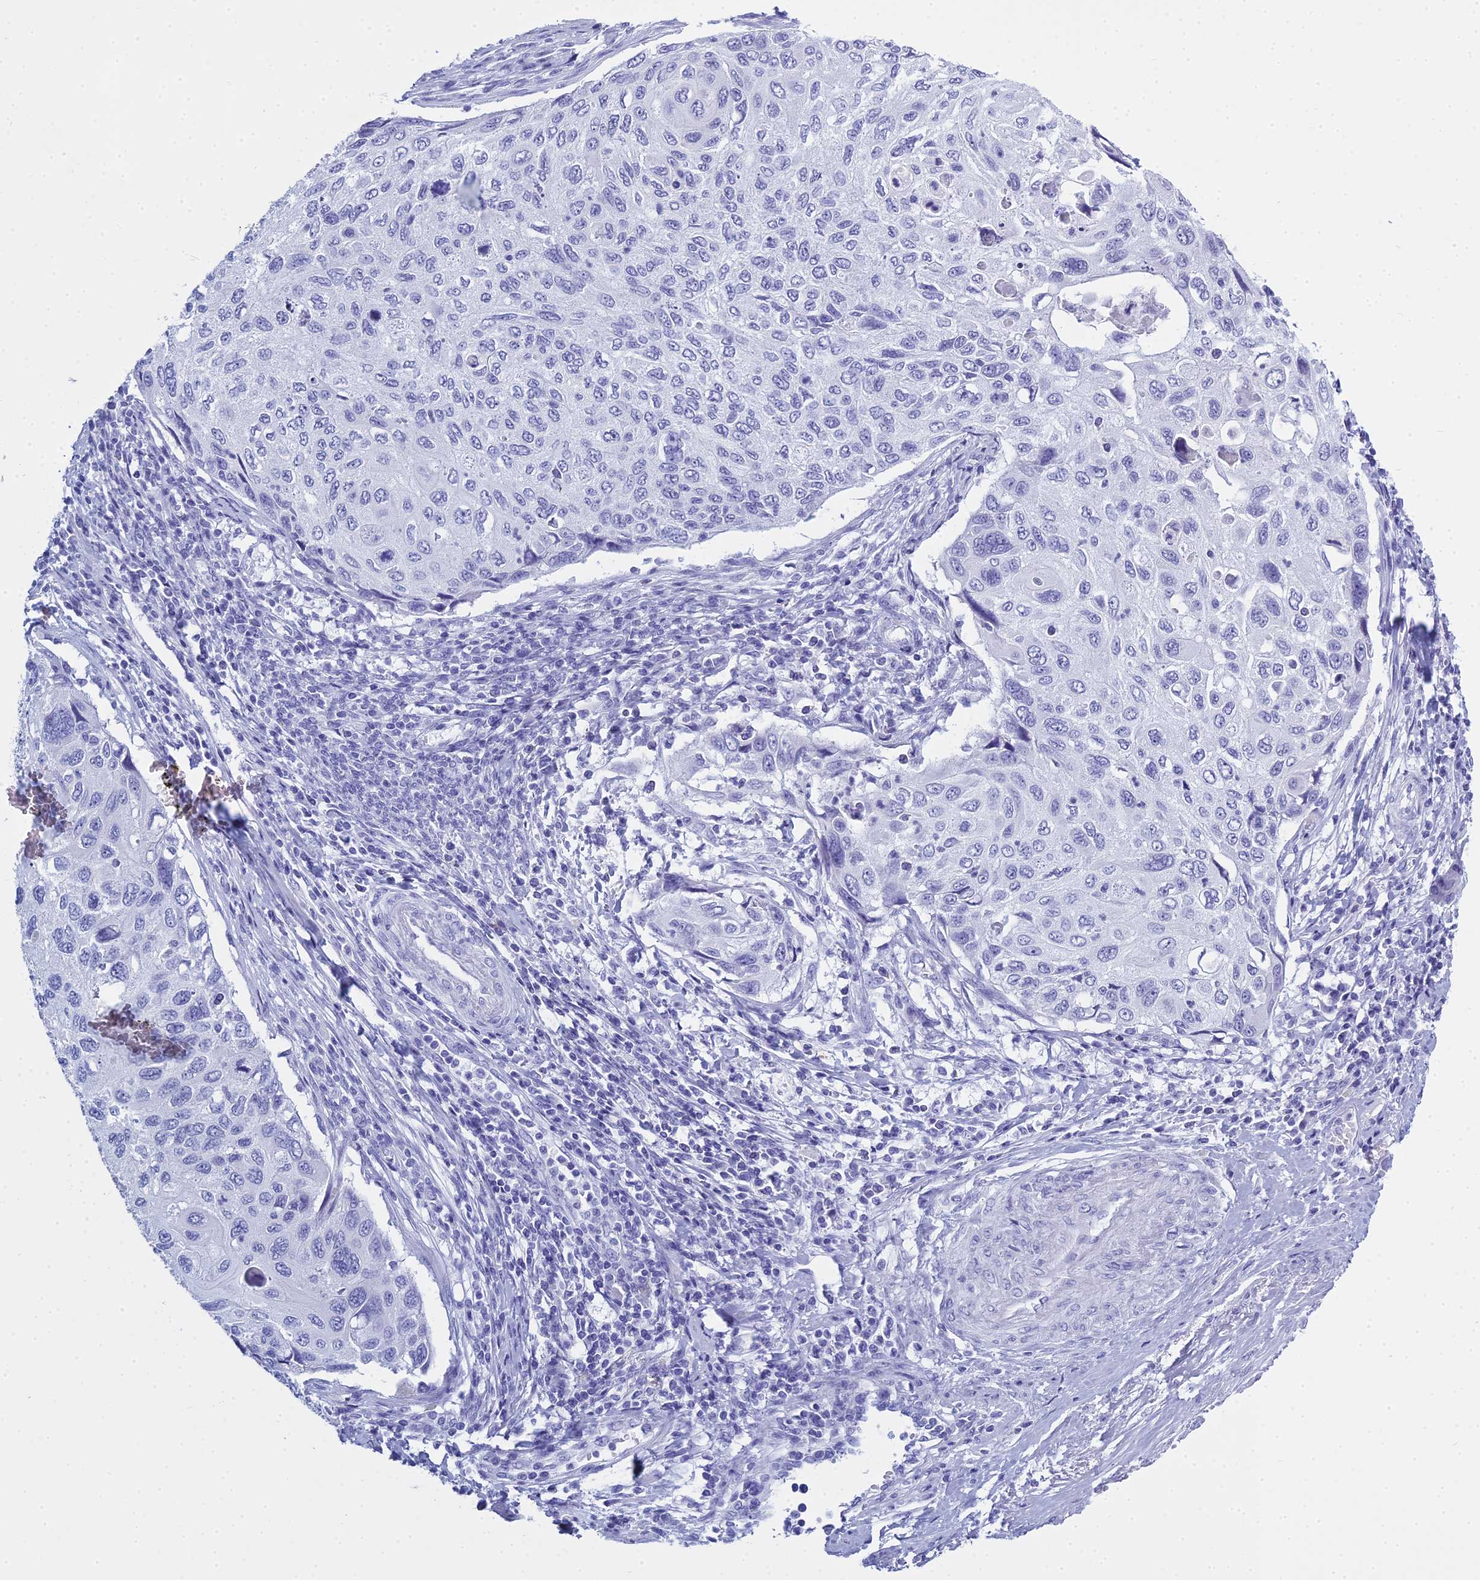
{"staining": {"intensity": "negative", "quantity": "none", "location": "none"}, "tissue": "cervical cancer", "cell_type": "Tumor cells", "image_type": "cancer", "snomed": [{"axis": "morphology", "description": "Squamous cell carcinoma, NOS"}, {"axis": "topography", "description": "Cervix"}], "caption": "IHC photomicrograph of neoplastic tissue: cervical cancer (squamous cell carcinoma) stained with DAB (3,3'-diaminobenzidine) exhibits no significant protein staining in tumor cells.", "gene": "HMGB4", "patient": {"sex": "female", "age": 70}}